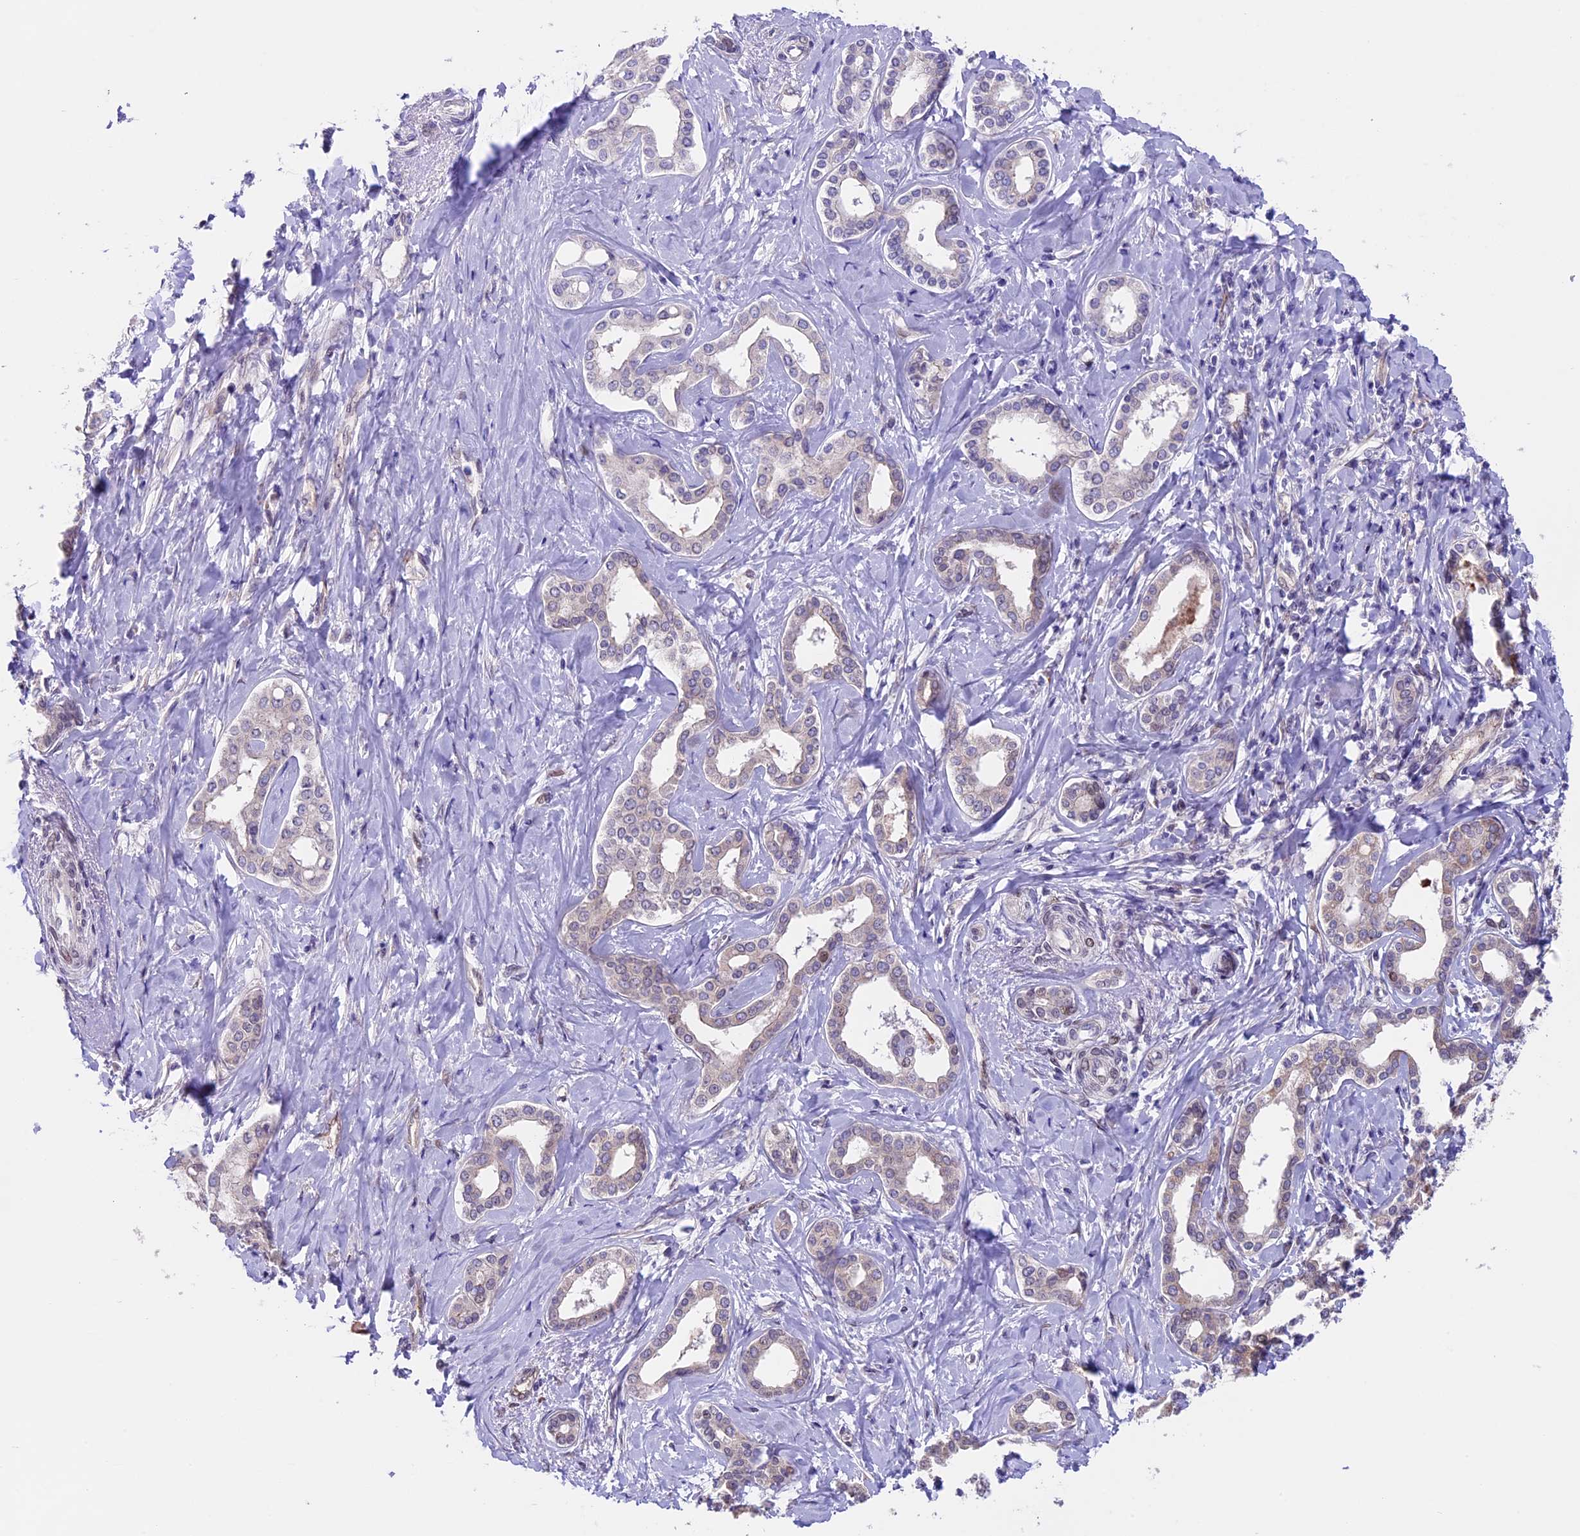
{"staining": {"intensity": "weak", "quantity": "<25%", "location": "nuclear"}, "tissue": "liver cancer", "cell_type": "Tumor cells", "image_type": "cancer", "snomed": [{"axis": "morphology", "description": "Cholangiocarcinoma"}, {"axis": "topography", "description": "Liver"}], "caption": "Immunohistochemistry photomicrograph of human liver cancer (cholangiocarcinoma) stained for a protein (brown), which shows no staining in tumor cells.", "gene": "TMEM171", "patient": {"sex": "female", "age": 77}}